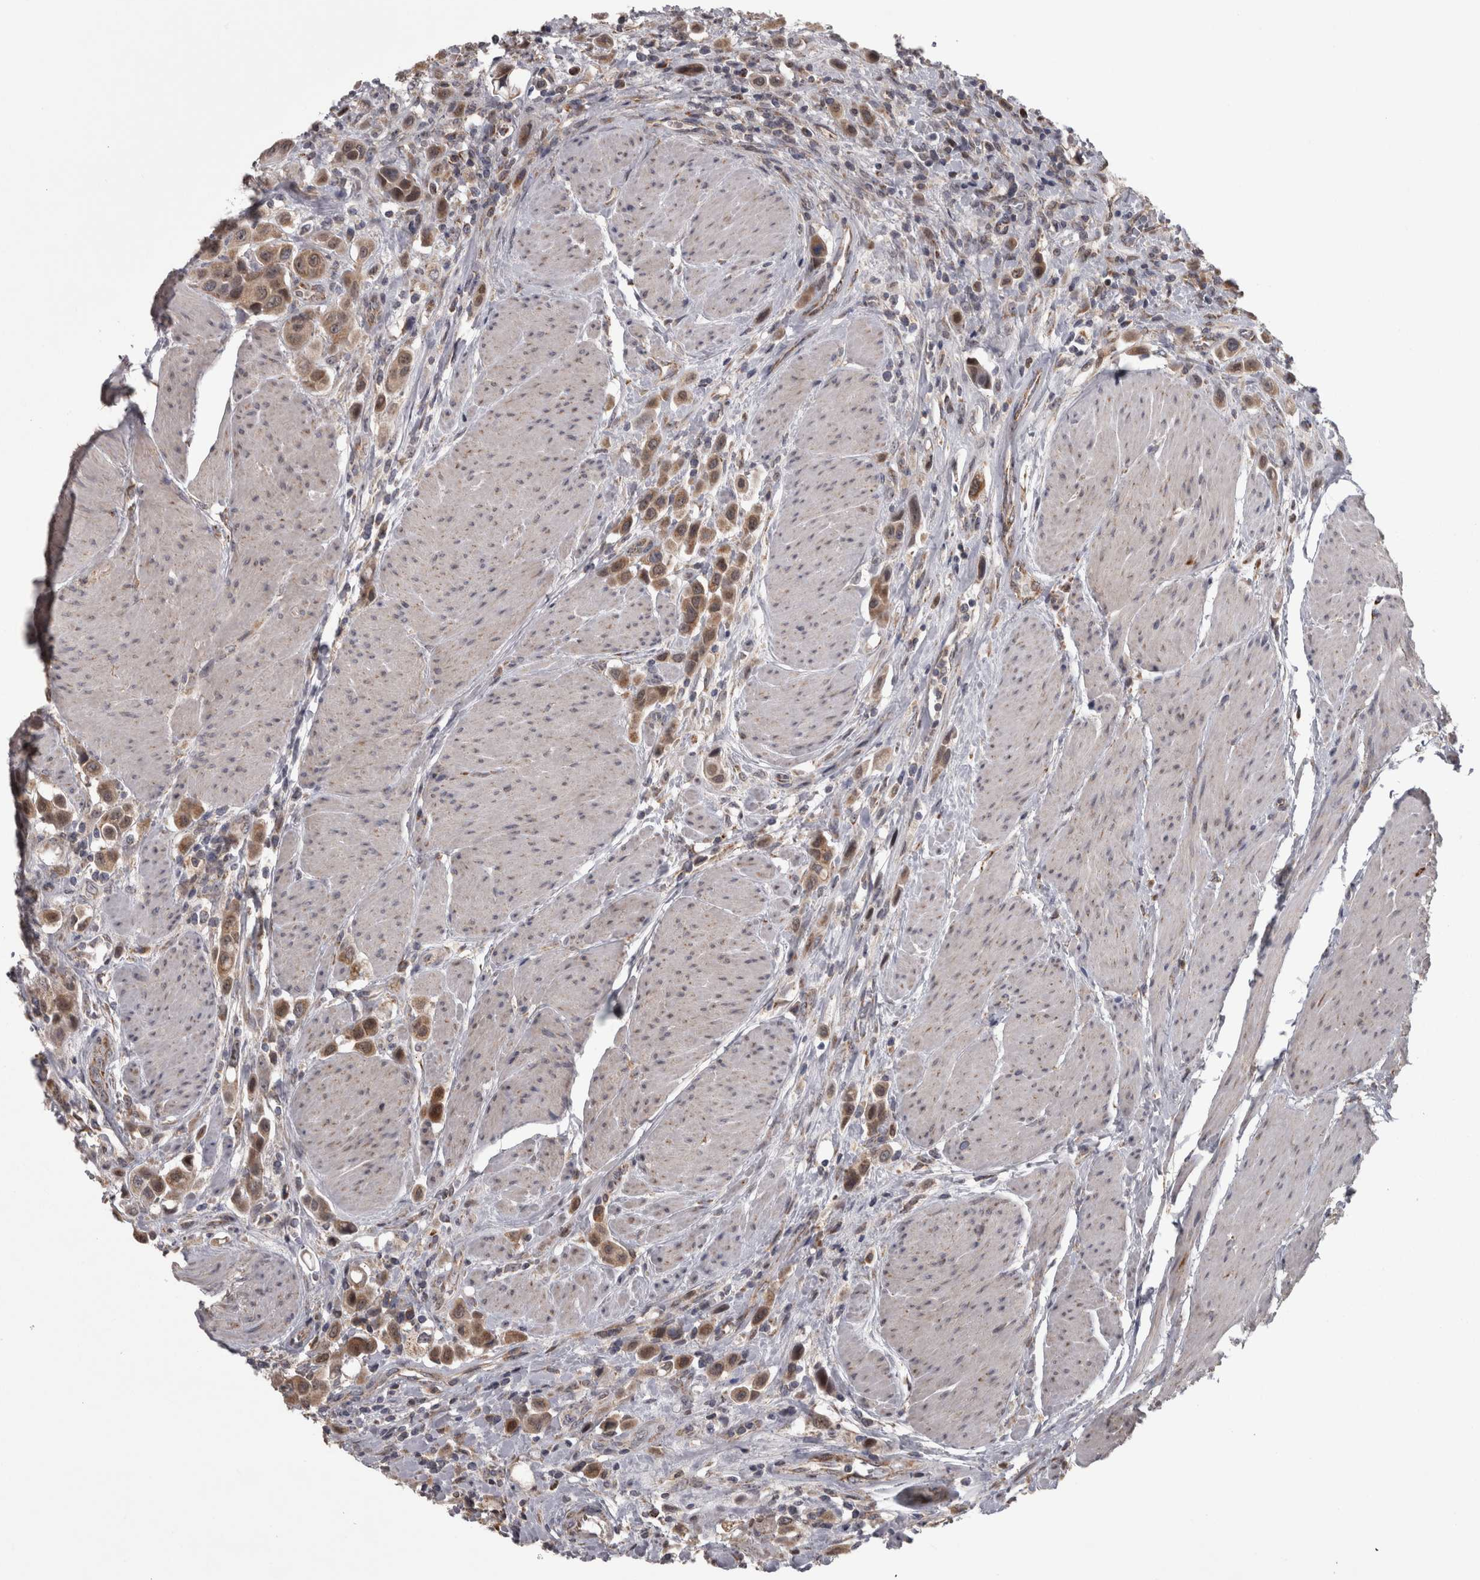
{"staining": {"intensity": "moderate", "quantity": ">75%", "location": "cytoplasmic/membranous"}, "tissue": "urothelial cancer", "cell_type": "Tumor cells", "image_type": "cancer", "snomed": [{"axis": "morphology", "description": "Urothelial carcinoma, High grade"}, {"axis": "topography", "description": "Urinary bladder"}], "caption": "High-grade urothelial carcinoma was stained to show a protein in brown. There is medium levels of moderate cytoplasmic/membranous staining in about >75% of tumor cells.", "gene": "DBT", "patient": {"sex": "male", "age": 50}}